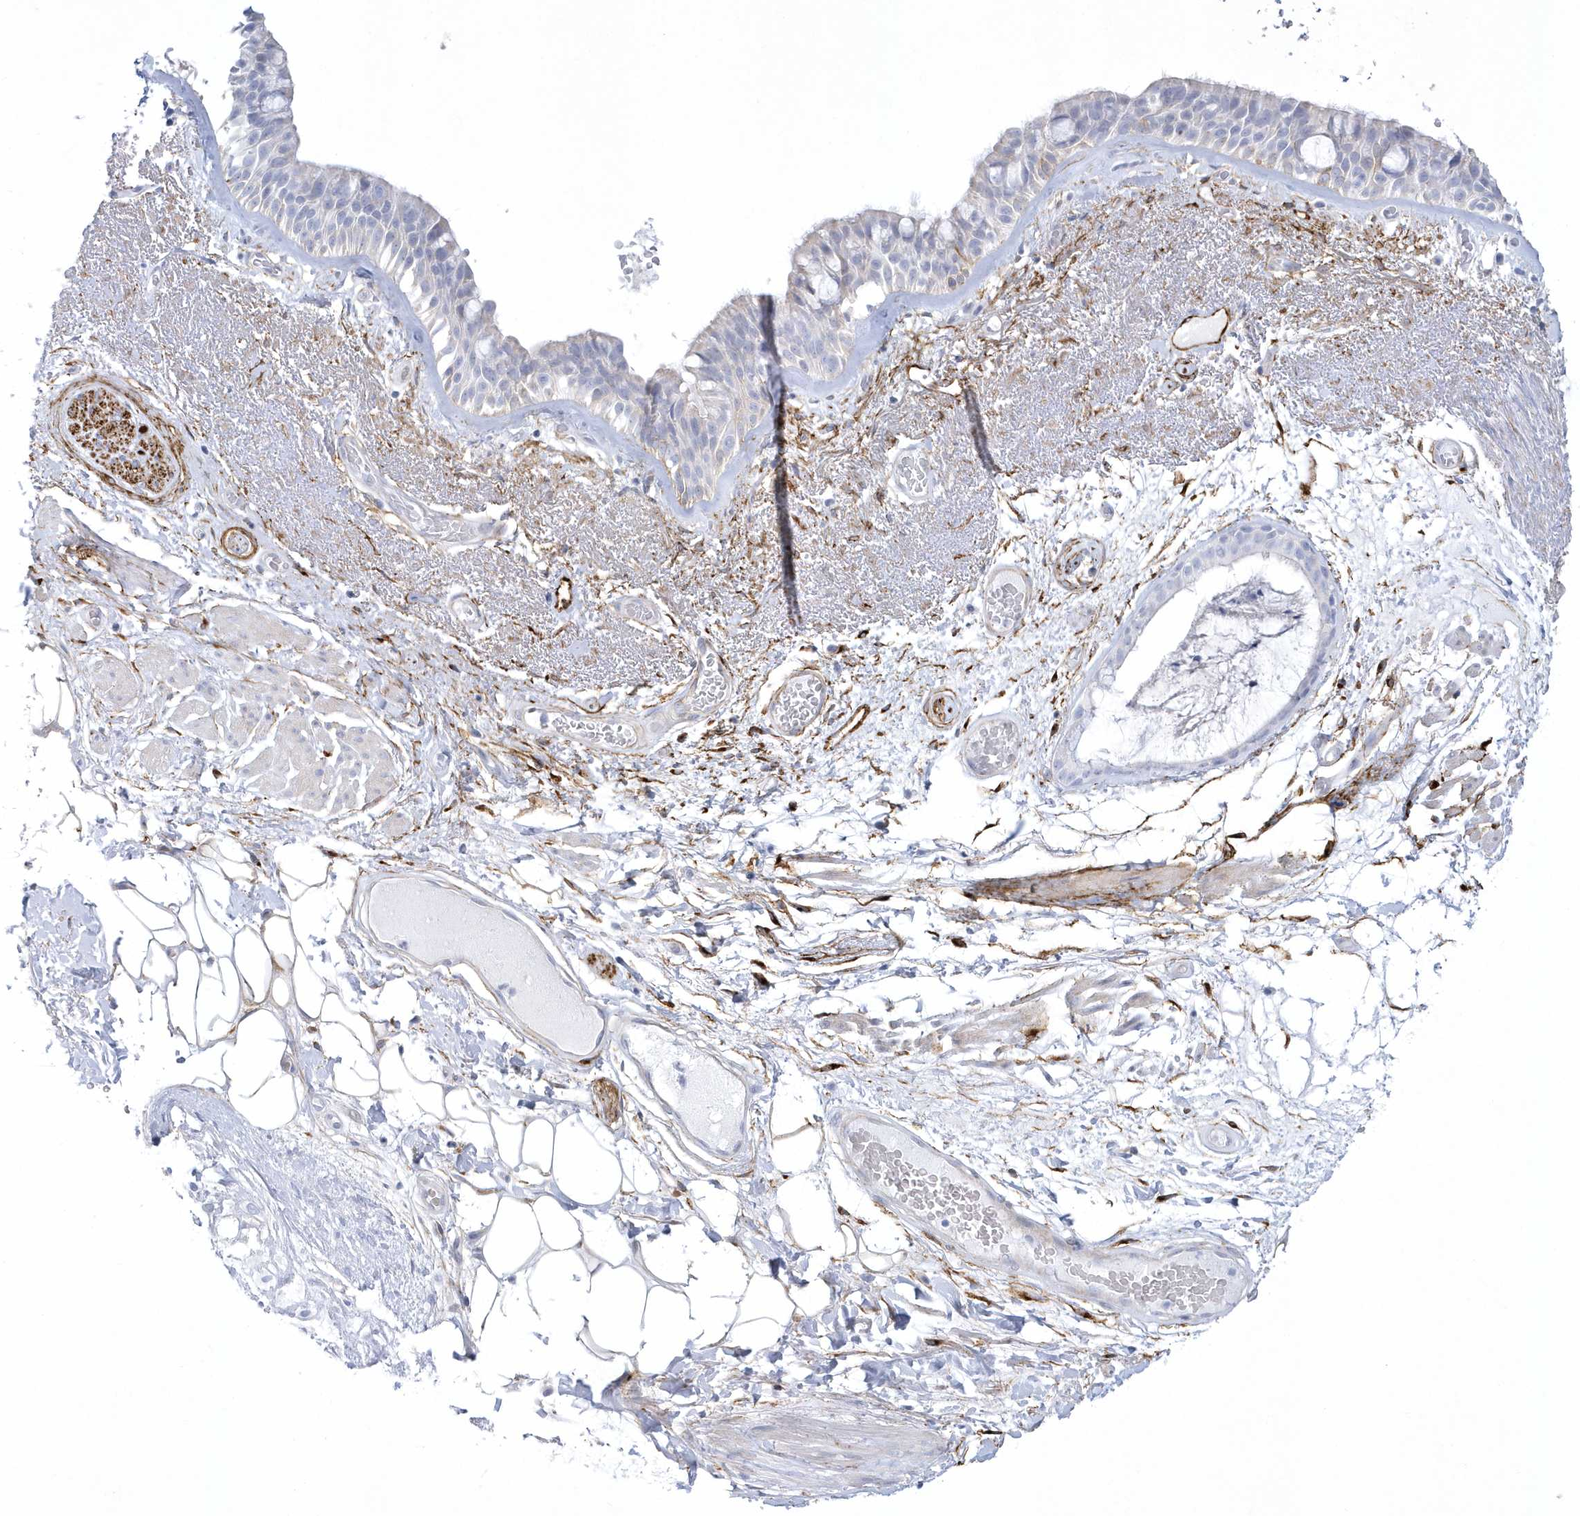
{"staining": {"intensity": "negative", "quantity": "none", "location": "none"}, "tissue": "bronchus", "cell_type": "Respiratory epithelial cells", "image_type": "normal", "snomed": [{"axis": "morphology", "description": "Normal tissue, NOS"}, {"axis": "morphology", "description": "Squamous cell carcinoma, NOS"}, {"axis": "topography", "description": "Lymph node"}, {"axis": "topography", "description": "Bronchus"}, {"axis": "topography", "description": "Lung"}], "caption": "Bronchus stained for a protein using immunohistochemistry displays no staining respiratory epithelial cells.", "gene": "WDR27", "patient": {"sex": "male", "age": 66}}